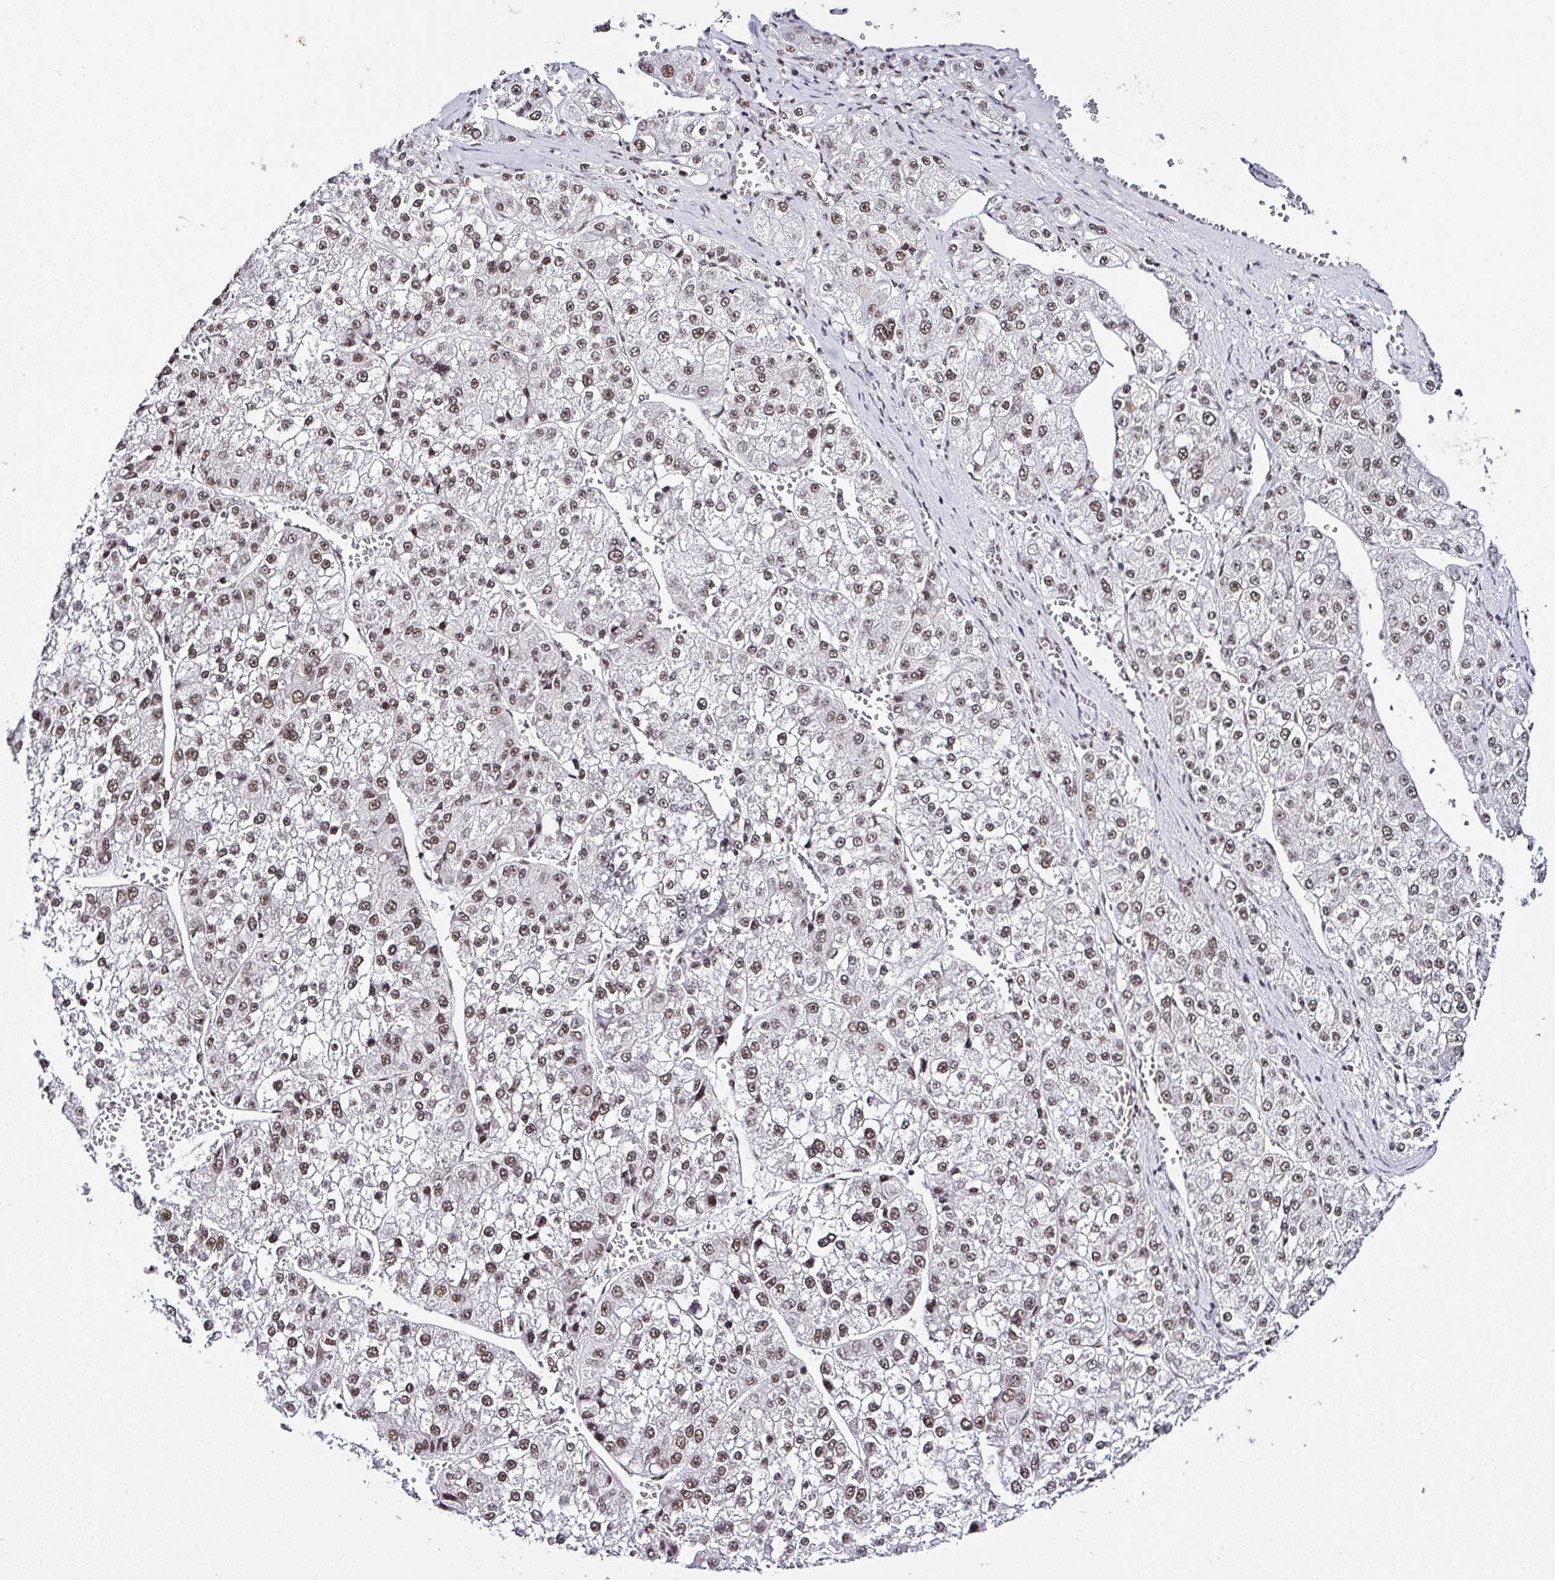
{"staining": {"intensity": "moderate", "quantity": ">75%", "location": "nuclear"}, "tissue": "liver cancer", "cell_type": "Tumor cells", "image_type": "cancer", "snomed": [{"axis": "morphology", "description": "Carcinoma, Hepatocellular, NOS"}, {"axis": "topography", "description": "Liver"}], "caption": "Immunohistochemical staining of liver cancer (hepatocellular carcinoma) demonstrates medium levels of moderate nuclear expression in approximately >75% of tumor cells.", "gene": "PTPN2", "patient": {"sex": "female", "age": 73}}